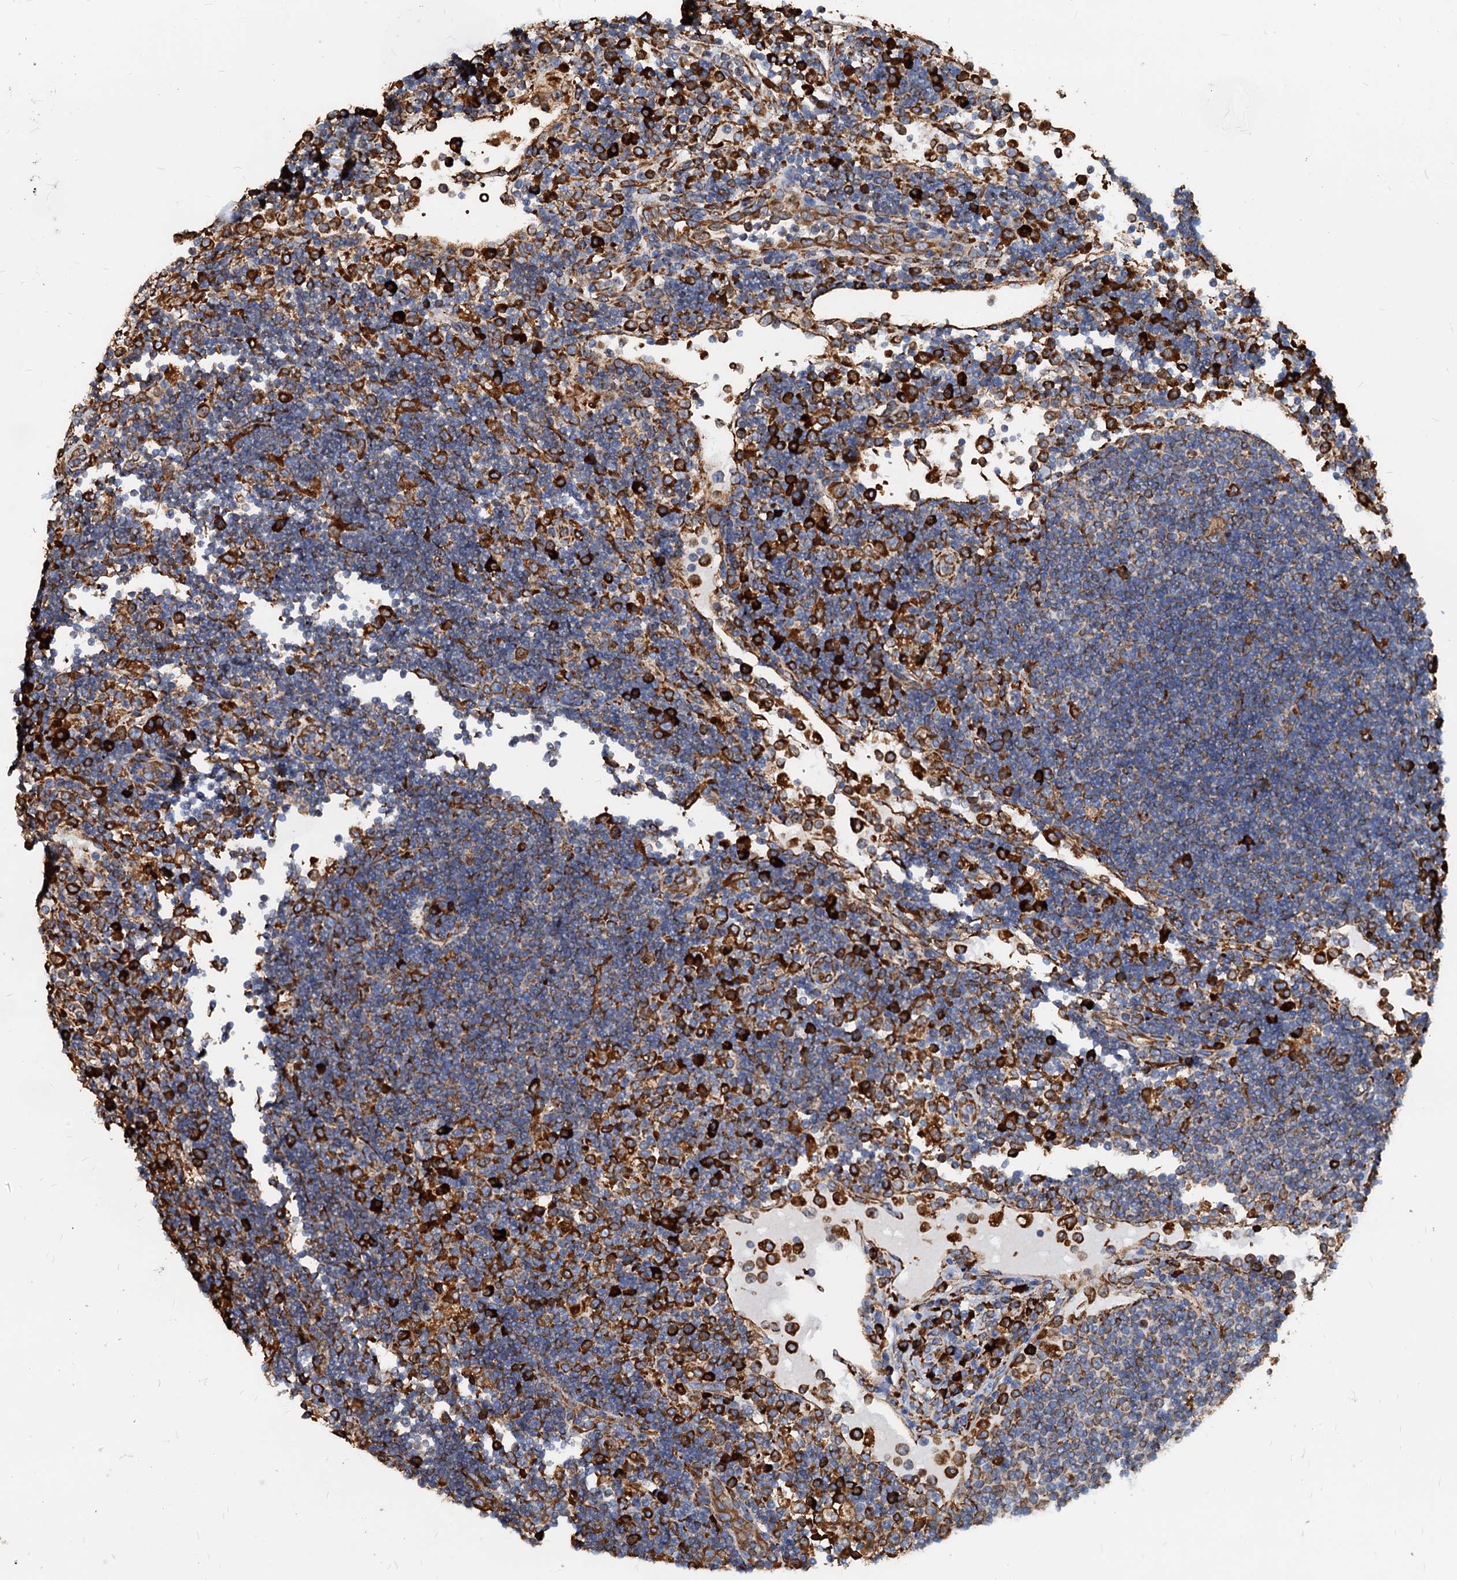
{"staining": {"intensity": "strong", "quantity": "<25%", "location": "cytoplasmic/membranous"}, "tissue": "lymph node", "cell_type": "Germinal center cells", "image_type": "normal", "snomed": [{"axis": "morphology", "description": "Normal tissue, NOS"}, {"axis": "topography", "description": "Lymph node"}], "caption": "About <25% of germinal center cells in benign human lymph node reveal strong cytoplasmic/membranous protein positivity as visualized by brown immunohistochemical staining.", "gene": "HSPA5", "patient": {"sex": "female", "age": 53}}